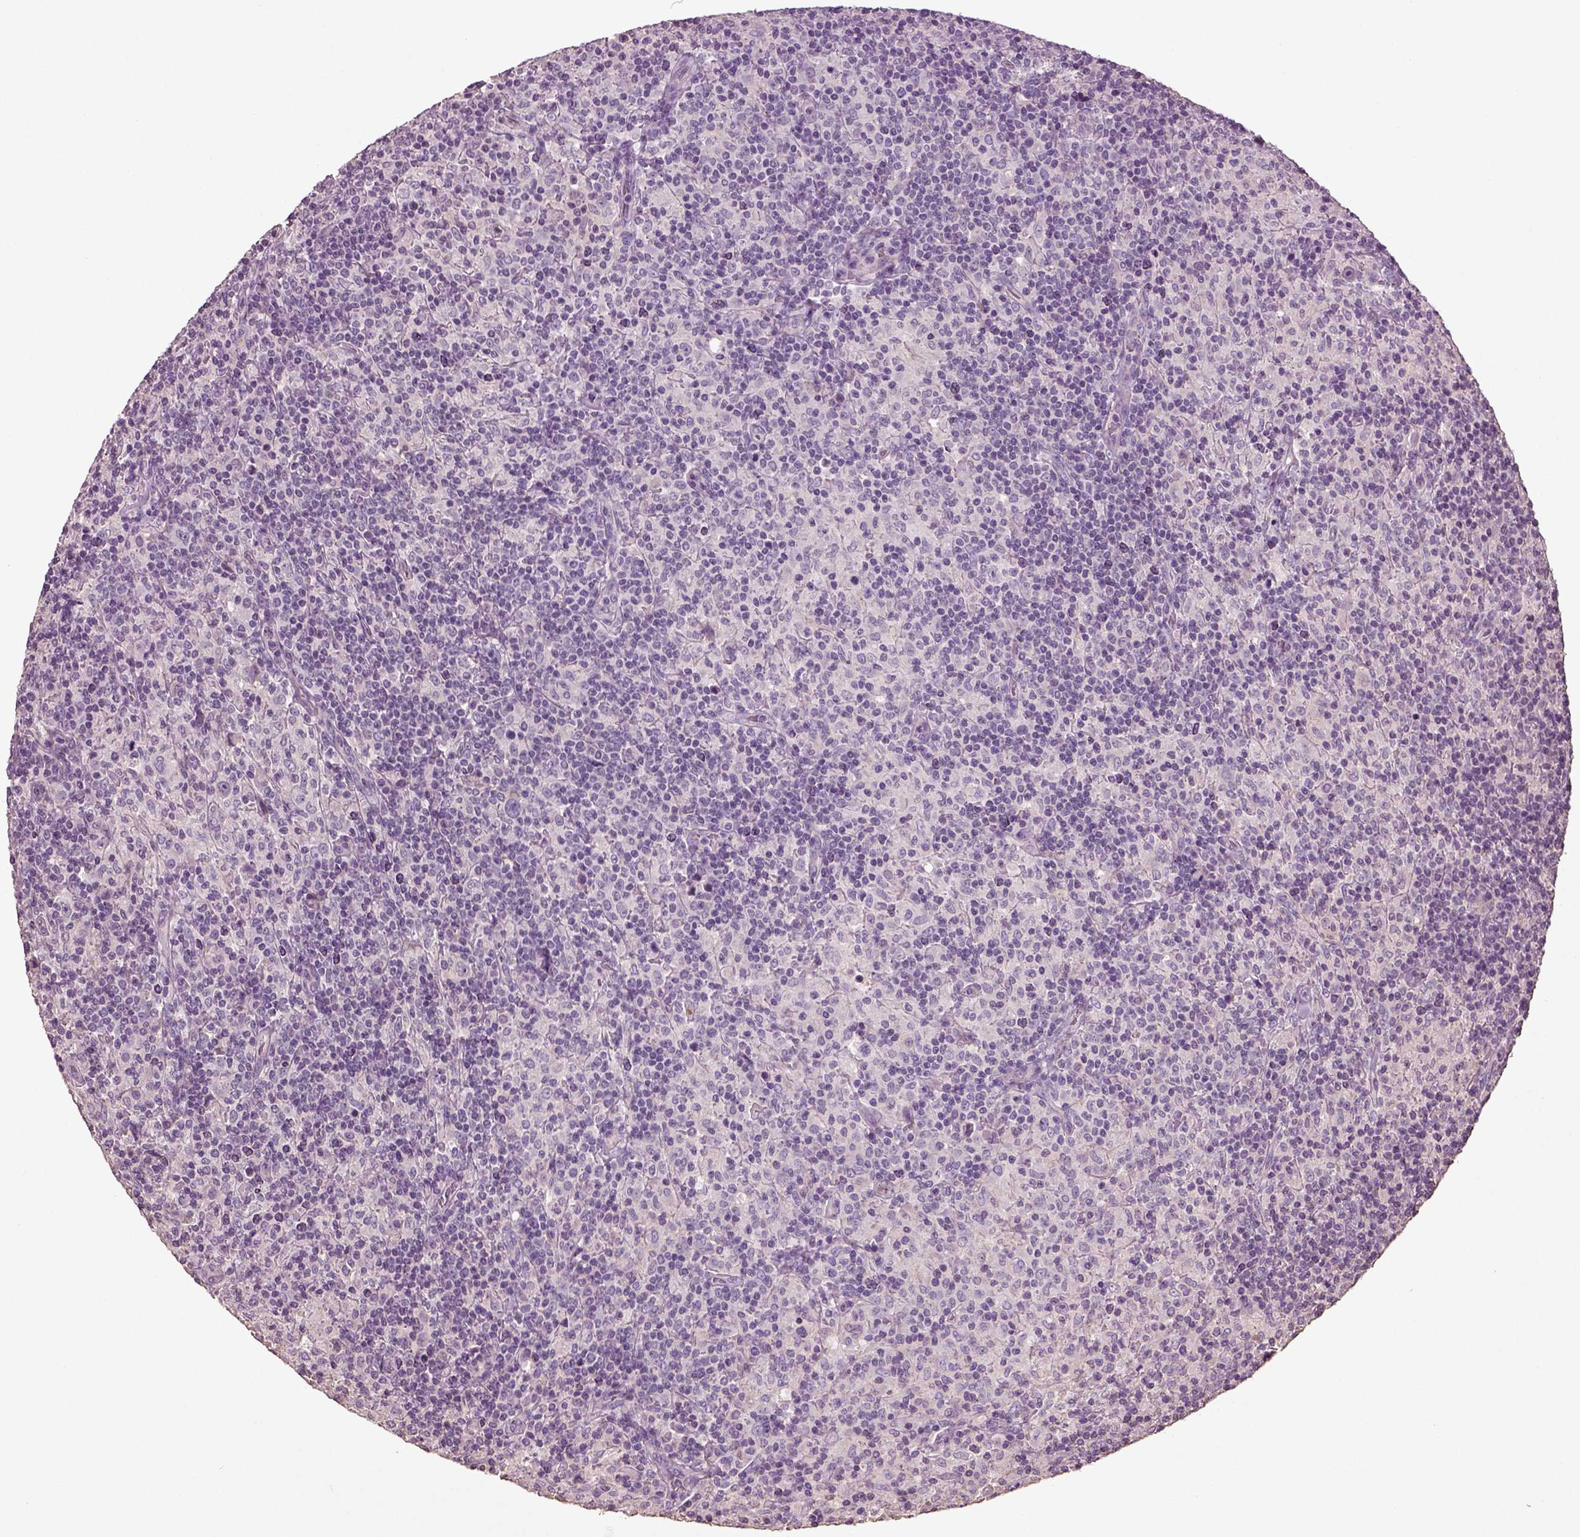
{"staining": {"intensity": "negative", "quantity": "none", "location": "none"}, "tissue": "lymphoma", "cell_type": "Tumor cells", "image_type": "cancer", "snomed": [{"axis": "morphology", "description": "Hodgkin's disease, NOS"}, {"axis": "topography", "description": "Lymph node"}], "caption": "The histopathology image exhibits no staining of tumor cells in Hodgkin's disease. The staining is performed using DAB (3,3'-diaminobenzidine) brown chromogen with nuclei counter-stained in using hematoxylin.", "gene": "DEFB118", "patient": {"sex": "male", "age": 70}}